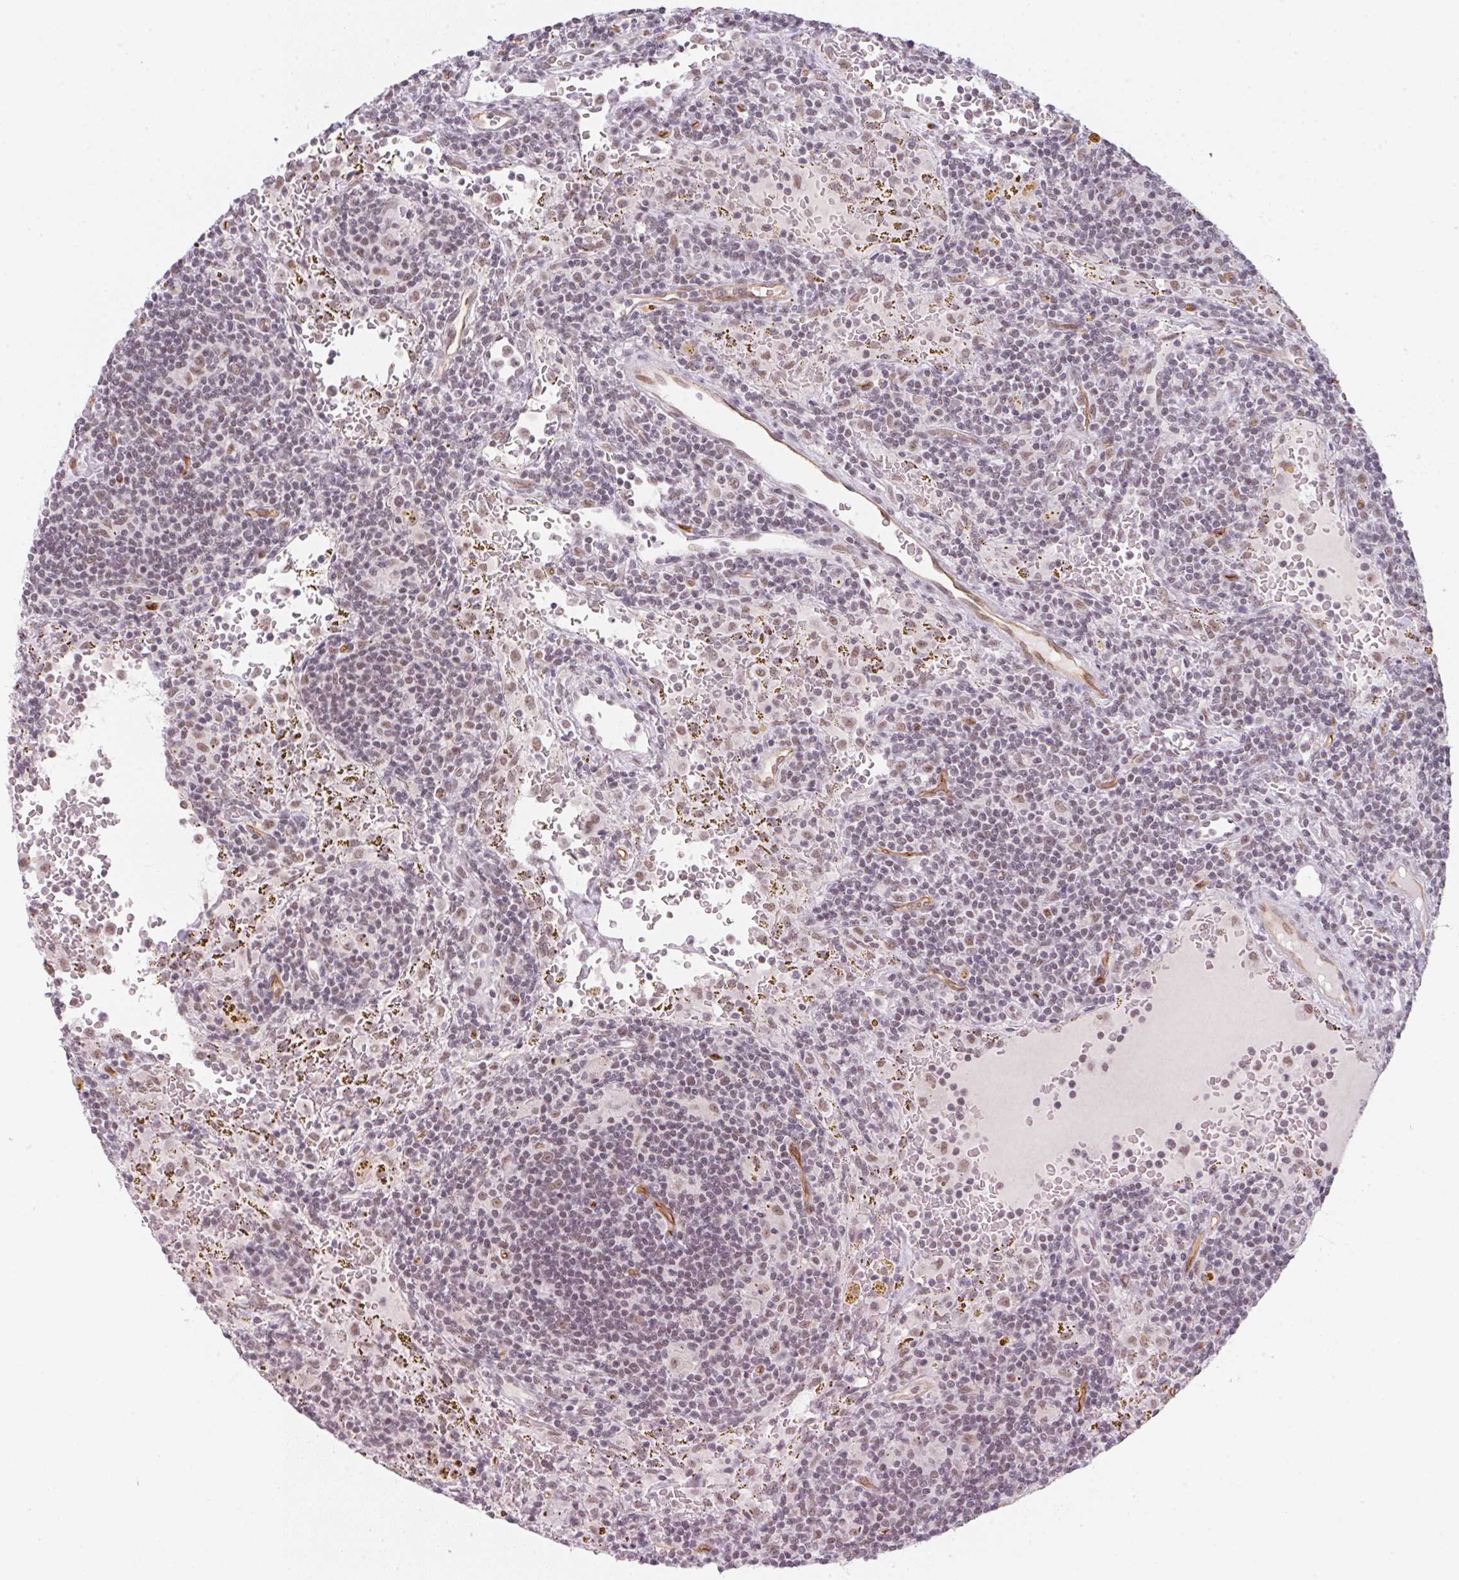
{"staining": {"intensity": "weak", "quantity": "25%-75%", "location": "nuclear"}, "tissue": "lymphoma", "cell_type": "Tumor cells", "image_type": "cancer", "snomed": [{"axis": "morphology", "description": "Malignant lymphoma, non-Hodgkin's type, Low grade"}, {"axis": "topography", "description": "Spleen"}], "caption": "High-power microscopy captured an immunohistochemistry (IHC) histopathology image of low-grade malignant lymphoma, non-Hodgkin's type, revealing weak nuclear positivity in approximately 25%-75% of tumor cells. (Stains: DAB in brown, nuclei in blue, Microscopy: brightfield microscopy at high magnification).", "gene": "SRSF7", "patient": {"sex": "female", "age": 70}}